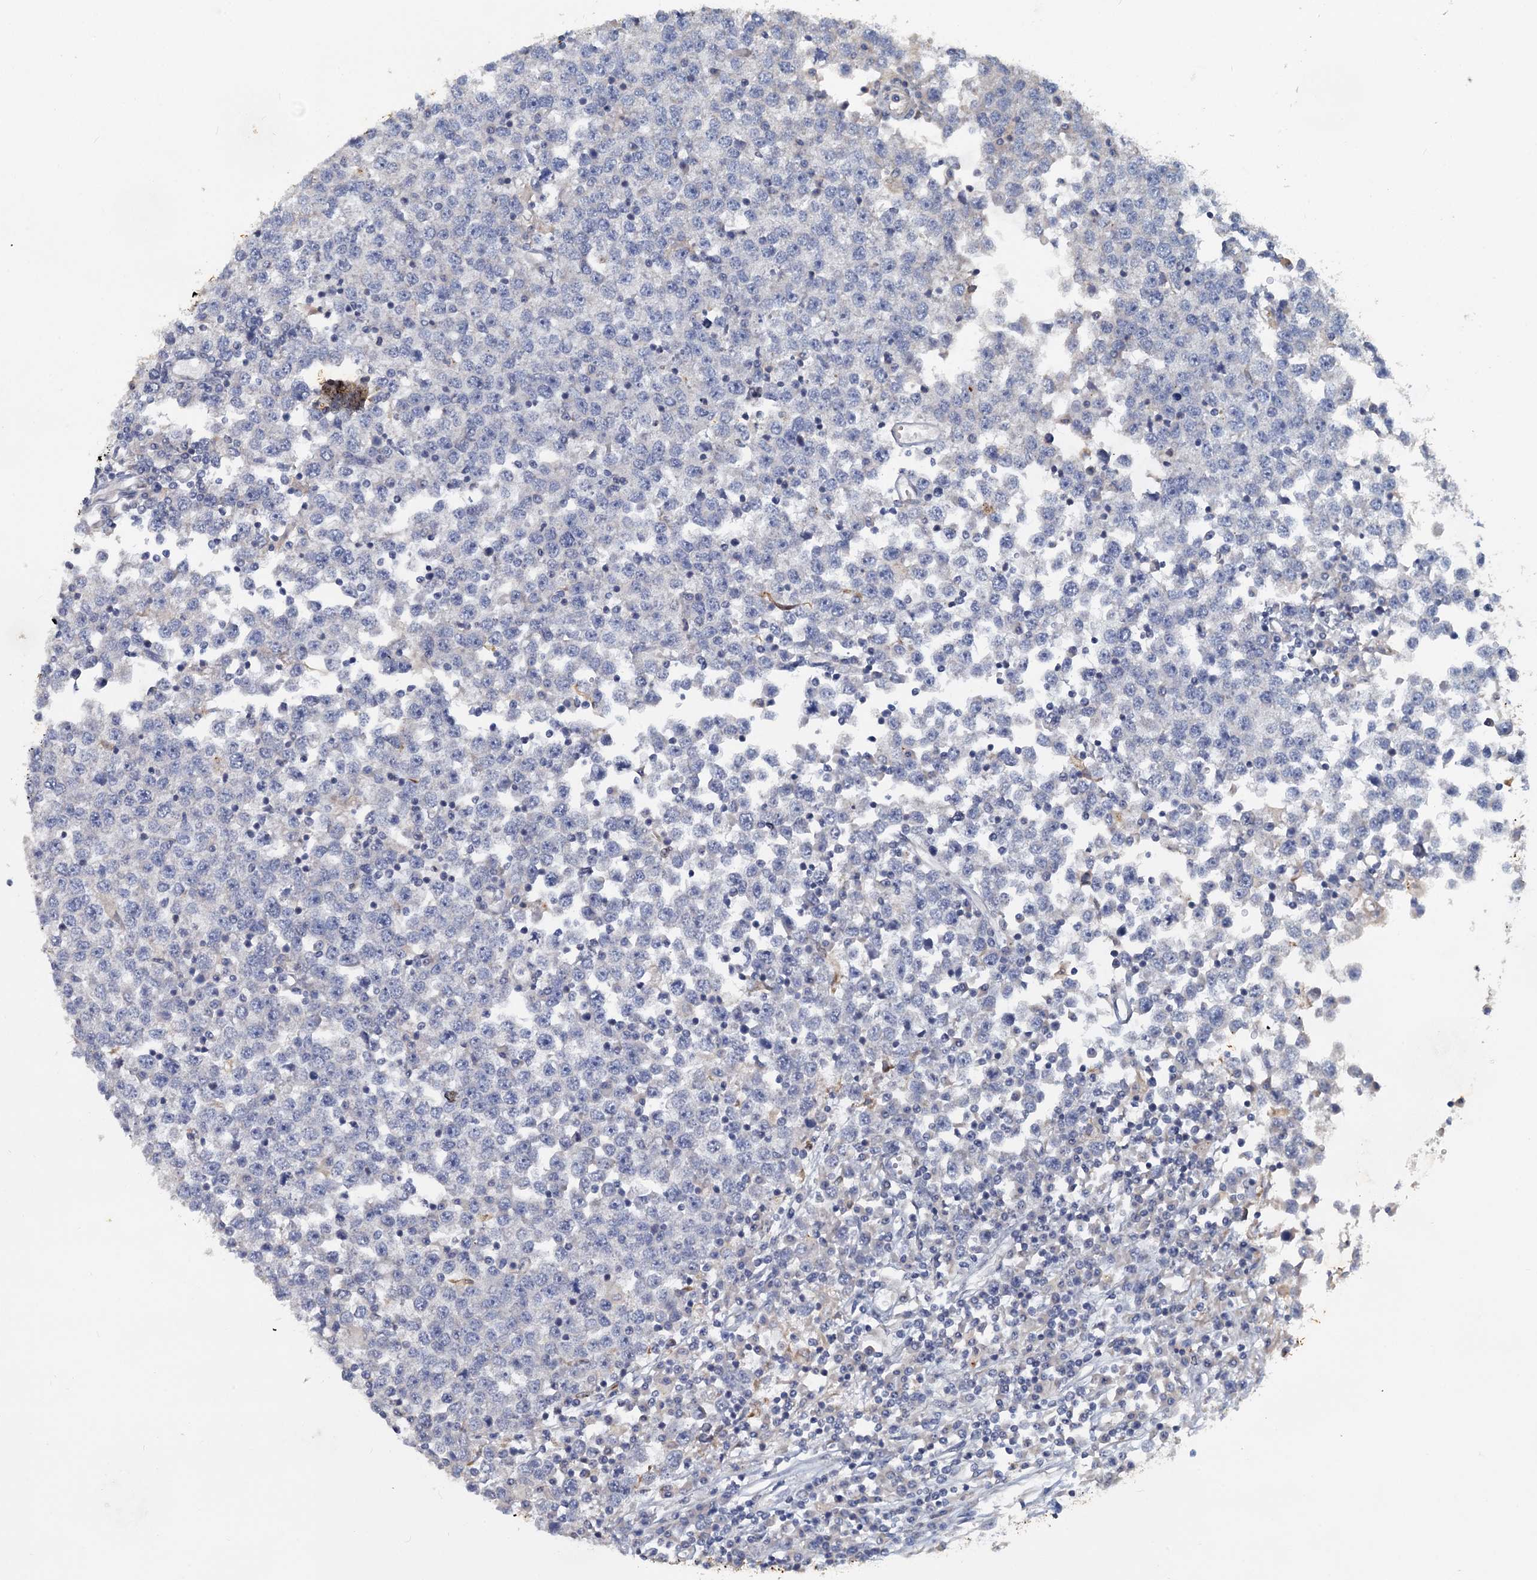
{"staining": {"intensity": "negative", "quantity": "none", "location": "none"}, "tissue": "testis cancer", "cell_type": "Tumor cells", "image_type": "cancer", "snomed": [{"axis": "morphology", "description": "Seminoma, NOS"}, {"axis": "topography", "description": "Testis"}], "caption": "This is an immunohistochemistry micrograph of human testis seminoma. There is no positivity in tumor cells.", "gene": "SLC2A7", "patient": {"sex": "male", "age": 65}}